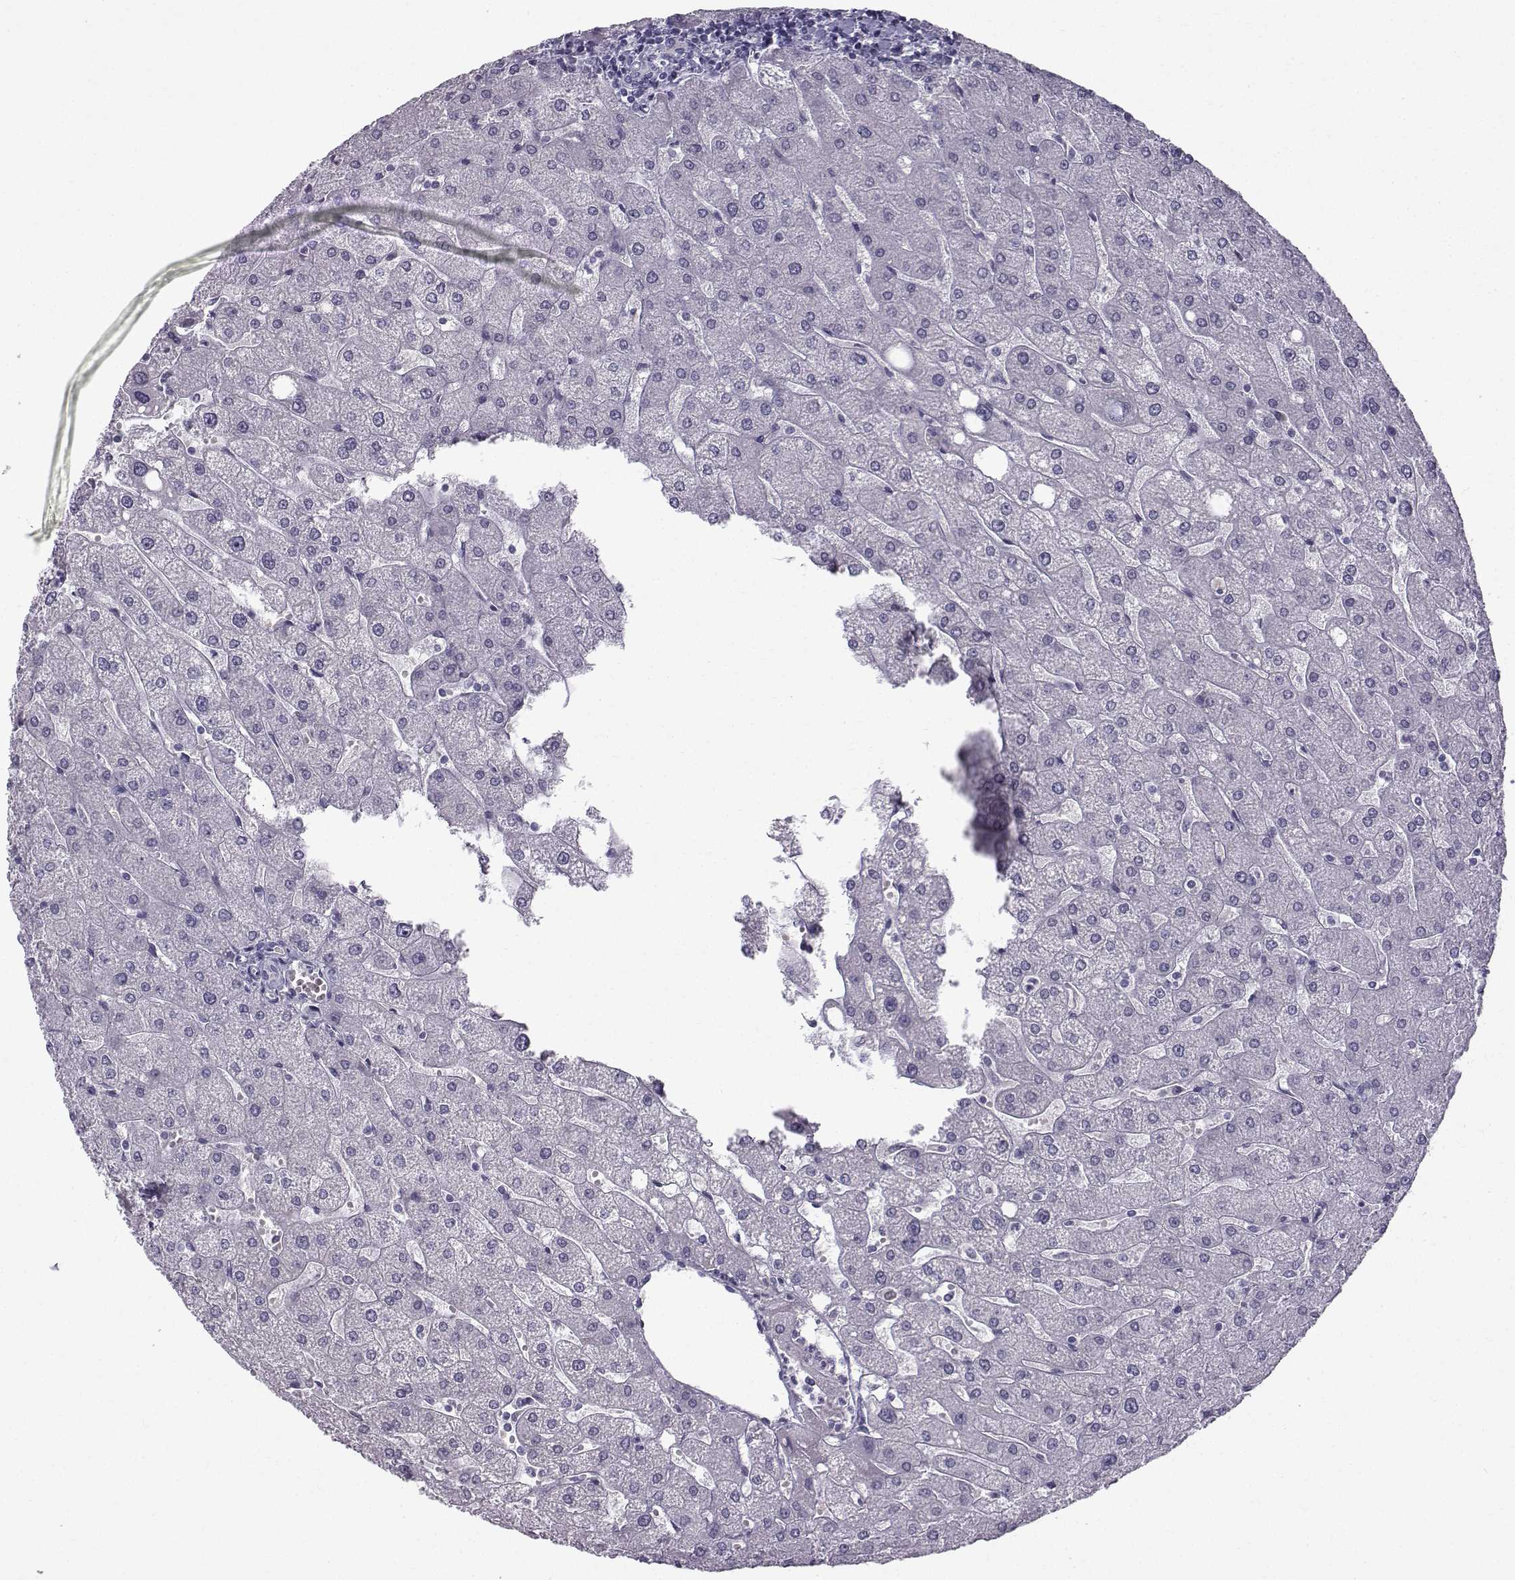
{"staining": {"intensity": "negative", "quantity": "none", "location": "none"}, "tissue": "liver", "cell_type": "Cholangiocytes", "image_type": "normal", "snomed": [{"axis": "morphology", "description": "Normal tissue, NOS"}, {"axis": "topography", "description": "Liver"}], "caption": "This is a image of IHC staining of benign liver, which shows no staining in cholangiocytes. (DAB (3,3'-diaminobenzidine) immunohistochemistry (IHC), high magnification).", "gene": "ROPN1B", "patient": {"sex": "male", "age": 67}}